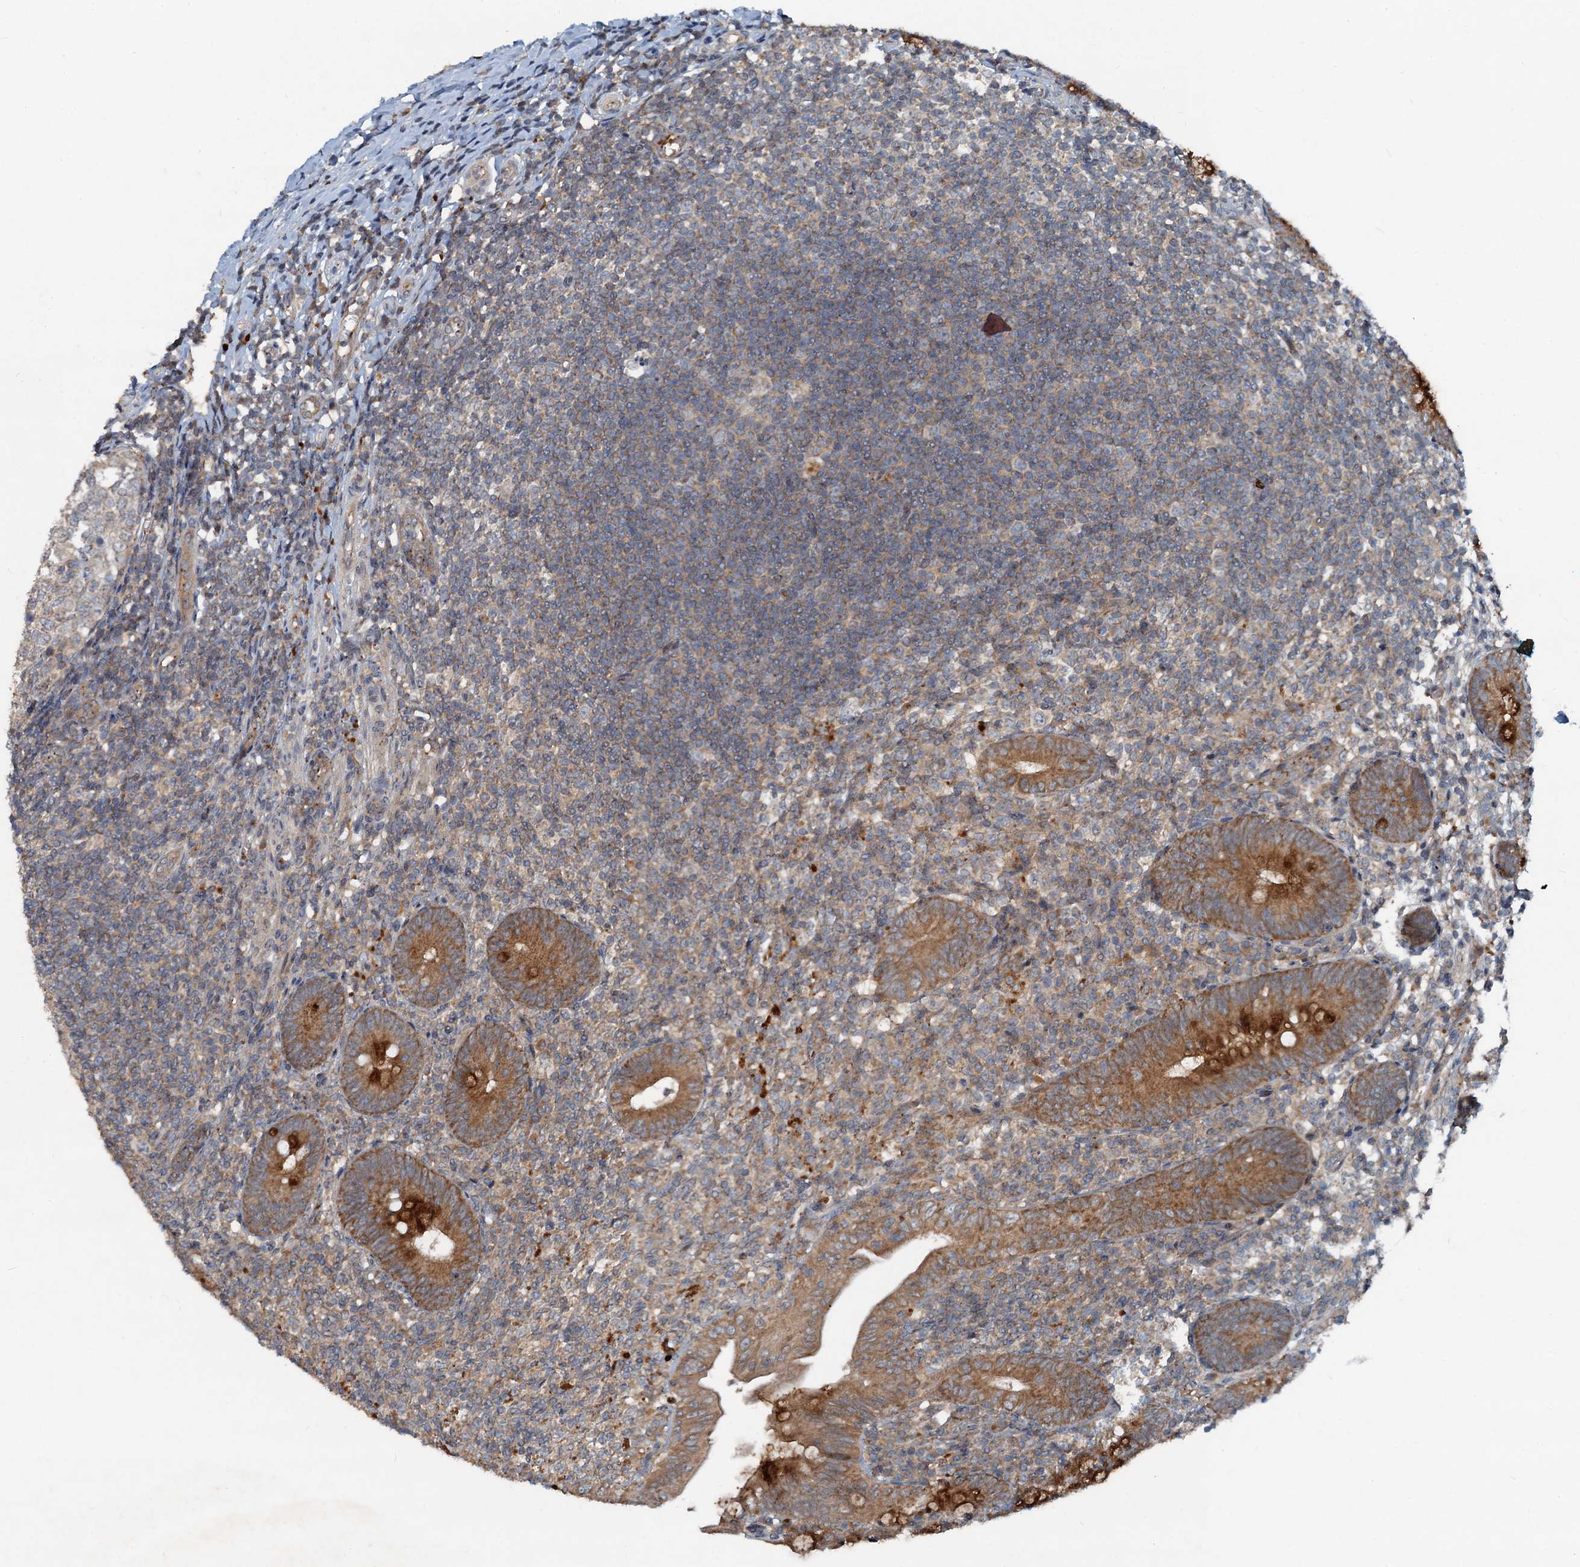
{"staining": {"intensity": "strong", "quantity": ">75%", "location": "cytoplasmic/membranous"}, "tissue": "appendix", "cell_type": "Glandular cells", "image_type": "normal", "snomed": [{"axis": "morphology", "description": "Normal tissue, NOS"}, {"axis": "topography", "description": "Appendix"}], "caption": "DAB immunohistochemical staining of normal appendix reveals strong cytoplasmic/membranous protein positivity in about >75% of glandular cells.", "gene": "CEP68", "patient": {"sex": "male", "age": 14}}